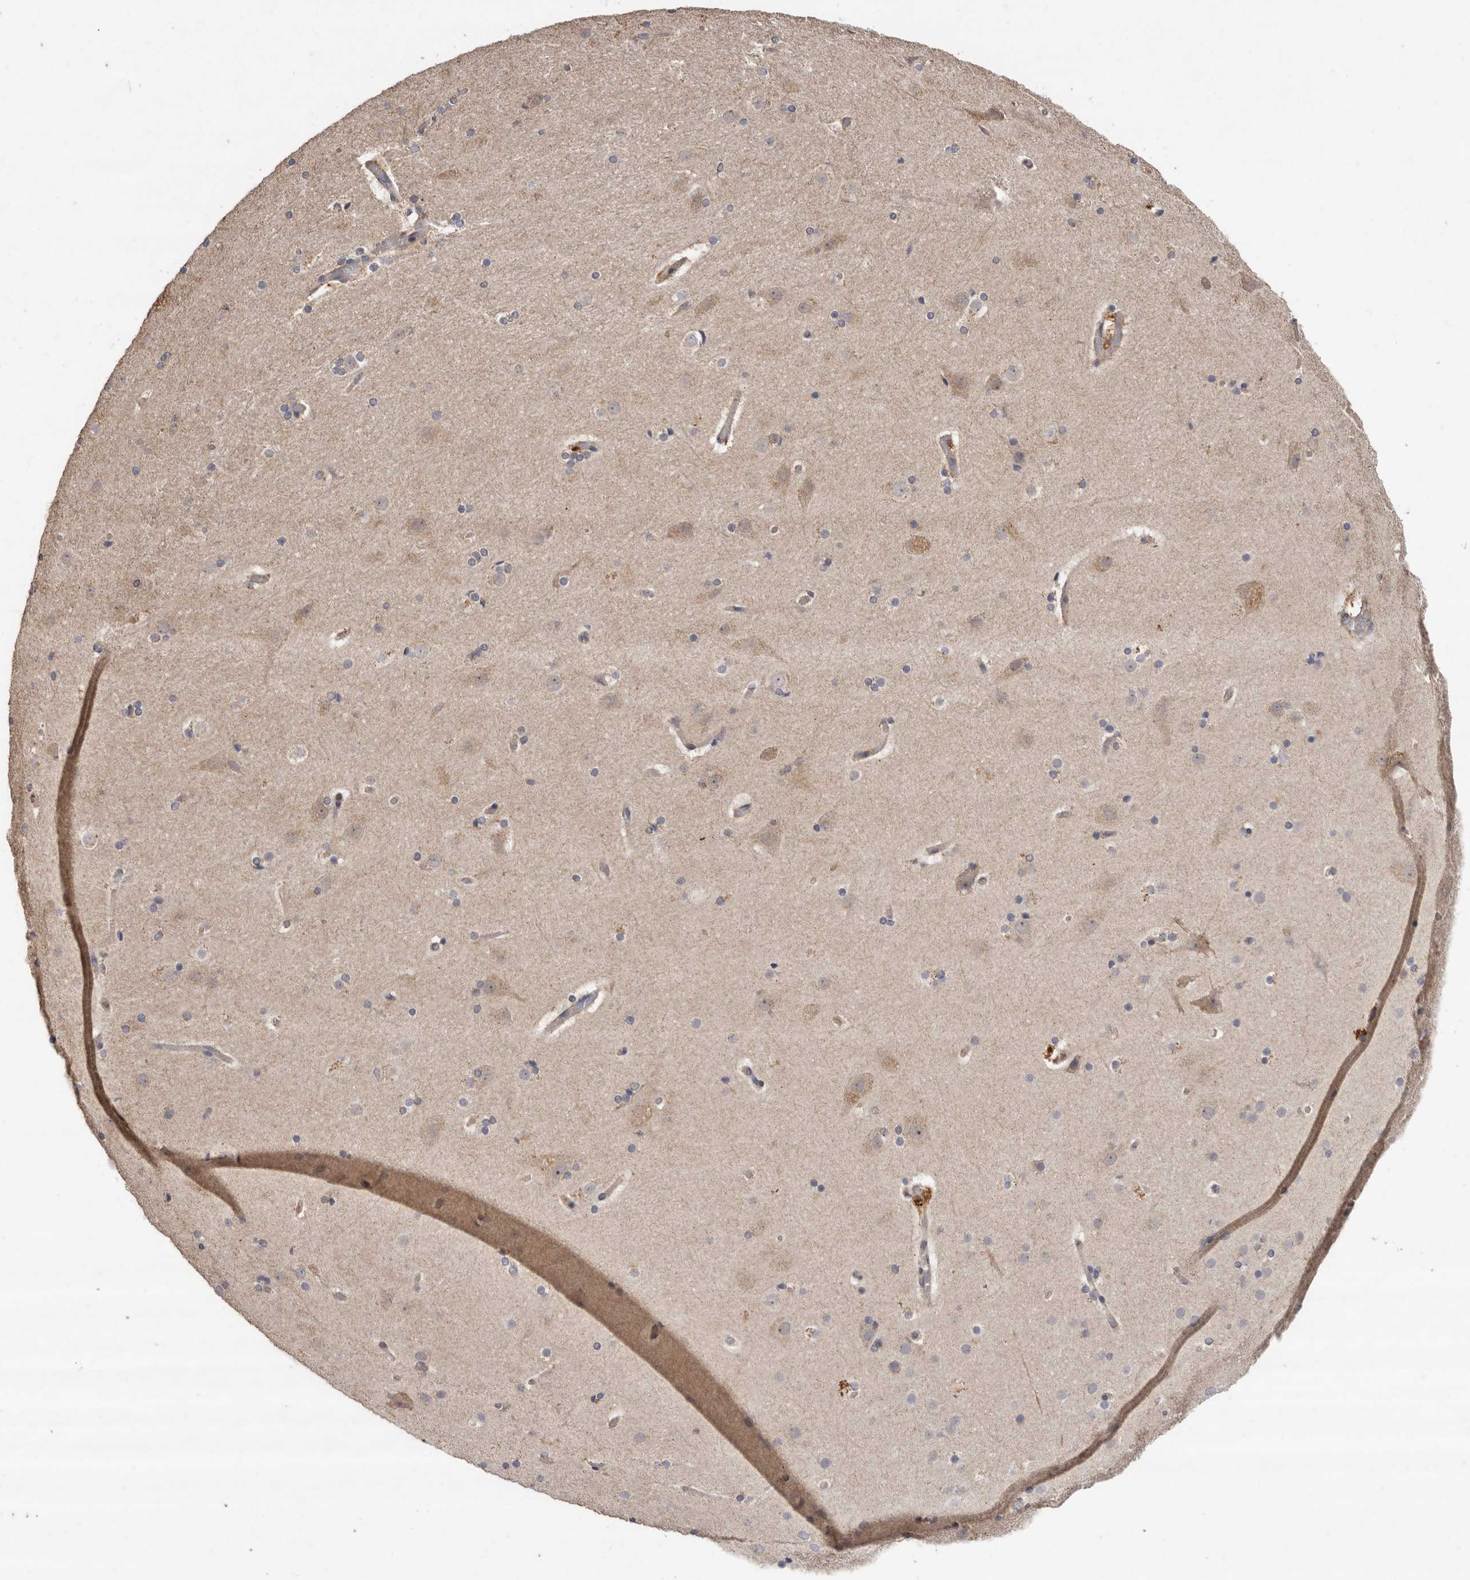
{"staining": {"intensity": "negative", "quantity": "none", "location": "none"}, "tissue": "cerebral cortex", "cell_type": "Endothelial cells", "image_type": "normal", "snomed": [{"axis": "morphology", "description": "Normal tissue, NOS"}, {"axis": "topography", "description": "Cerebral cortex"}], "caption": "Cerebral cortex stained for a protein using immunohistochemistry (IHC) reveals no expression endothelial cells.", "gene": "RWDD1", "patient": {"sex": "male", "age": 57}}